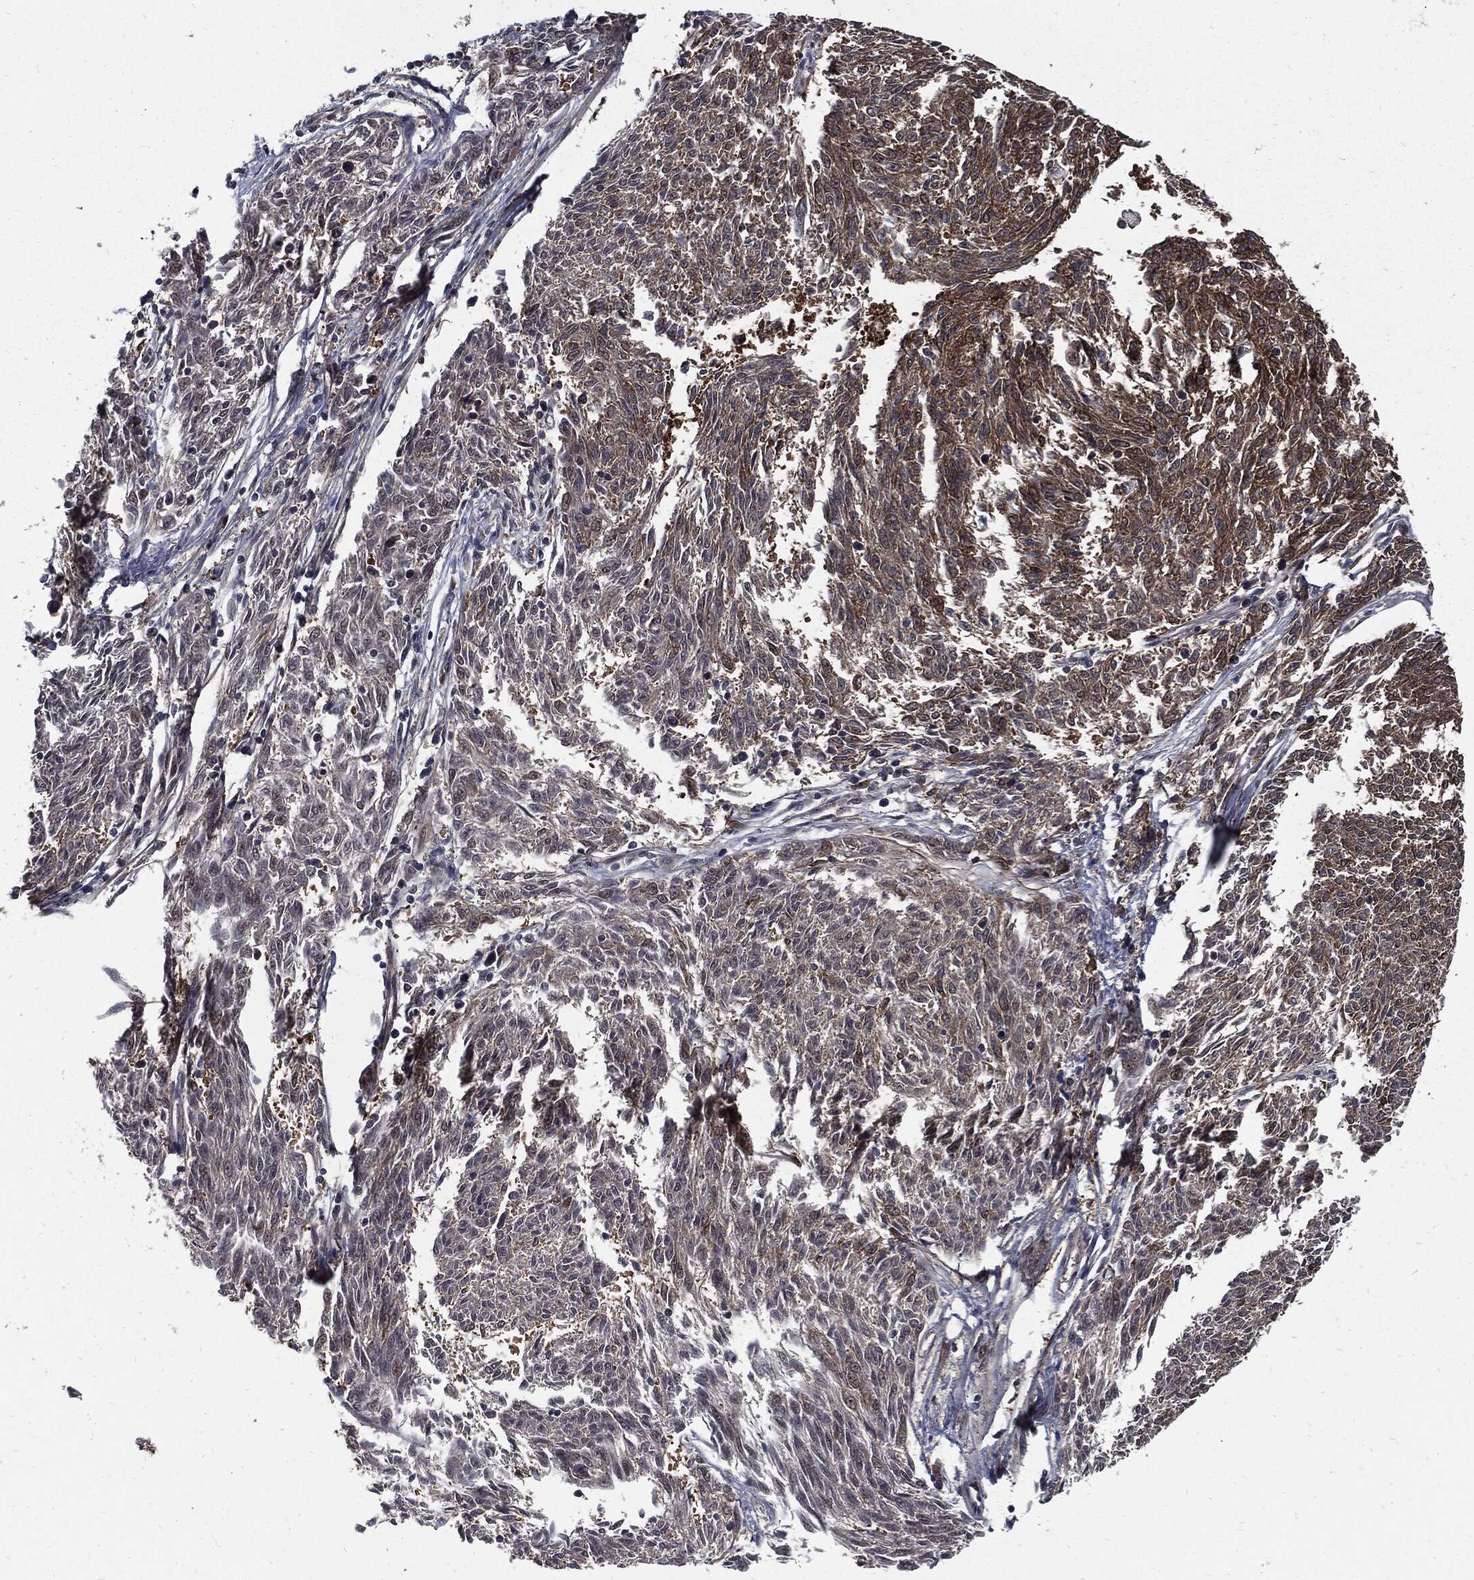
{"staining": {"intensity": "moderate", "quantity": "25%-75%", "location": "cytoplasmic/membranous"}, "tissue": "melanoma", "cell_type": "Tumor cells", "image_type": "cancer", "snomed": [{"axis": "morphology", "description": "Malignant melanoma, NOS"}, {"axis": "topography", "description": "Skin"}], "caption": "DAB immunohistochemical staining of malignant melanoma shows moderate cytoplasmic/membranous protein staining in about 25%-75% of tumor cells. Ihc stains the protein in brown and the nuclei are stained blue.", "gene": "CLU", "patient": {"sex": "female", "age": 72}}